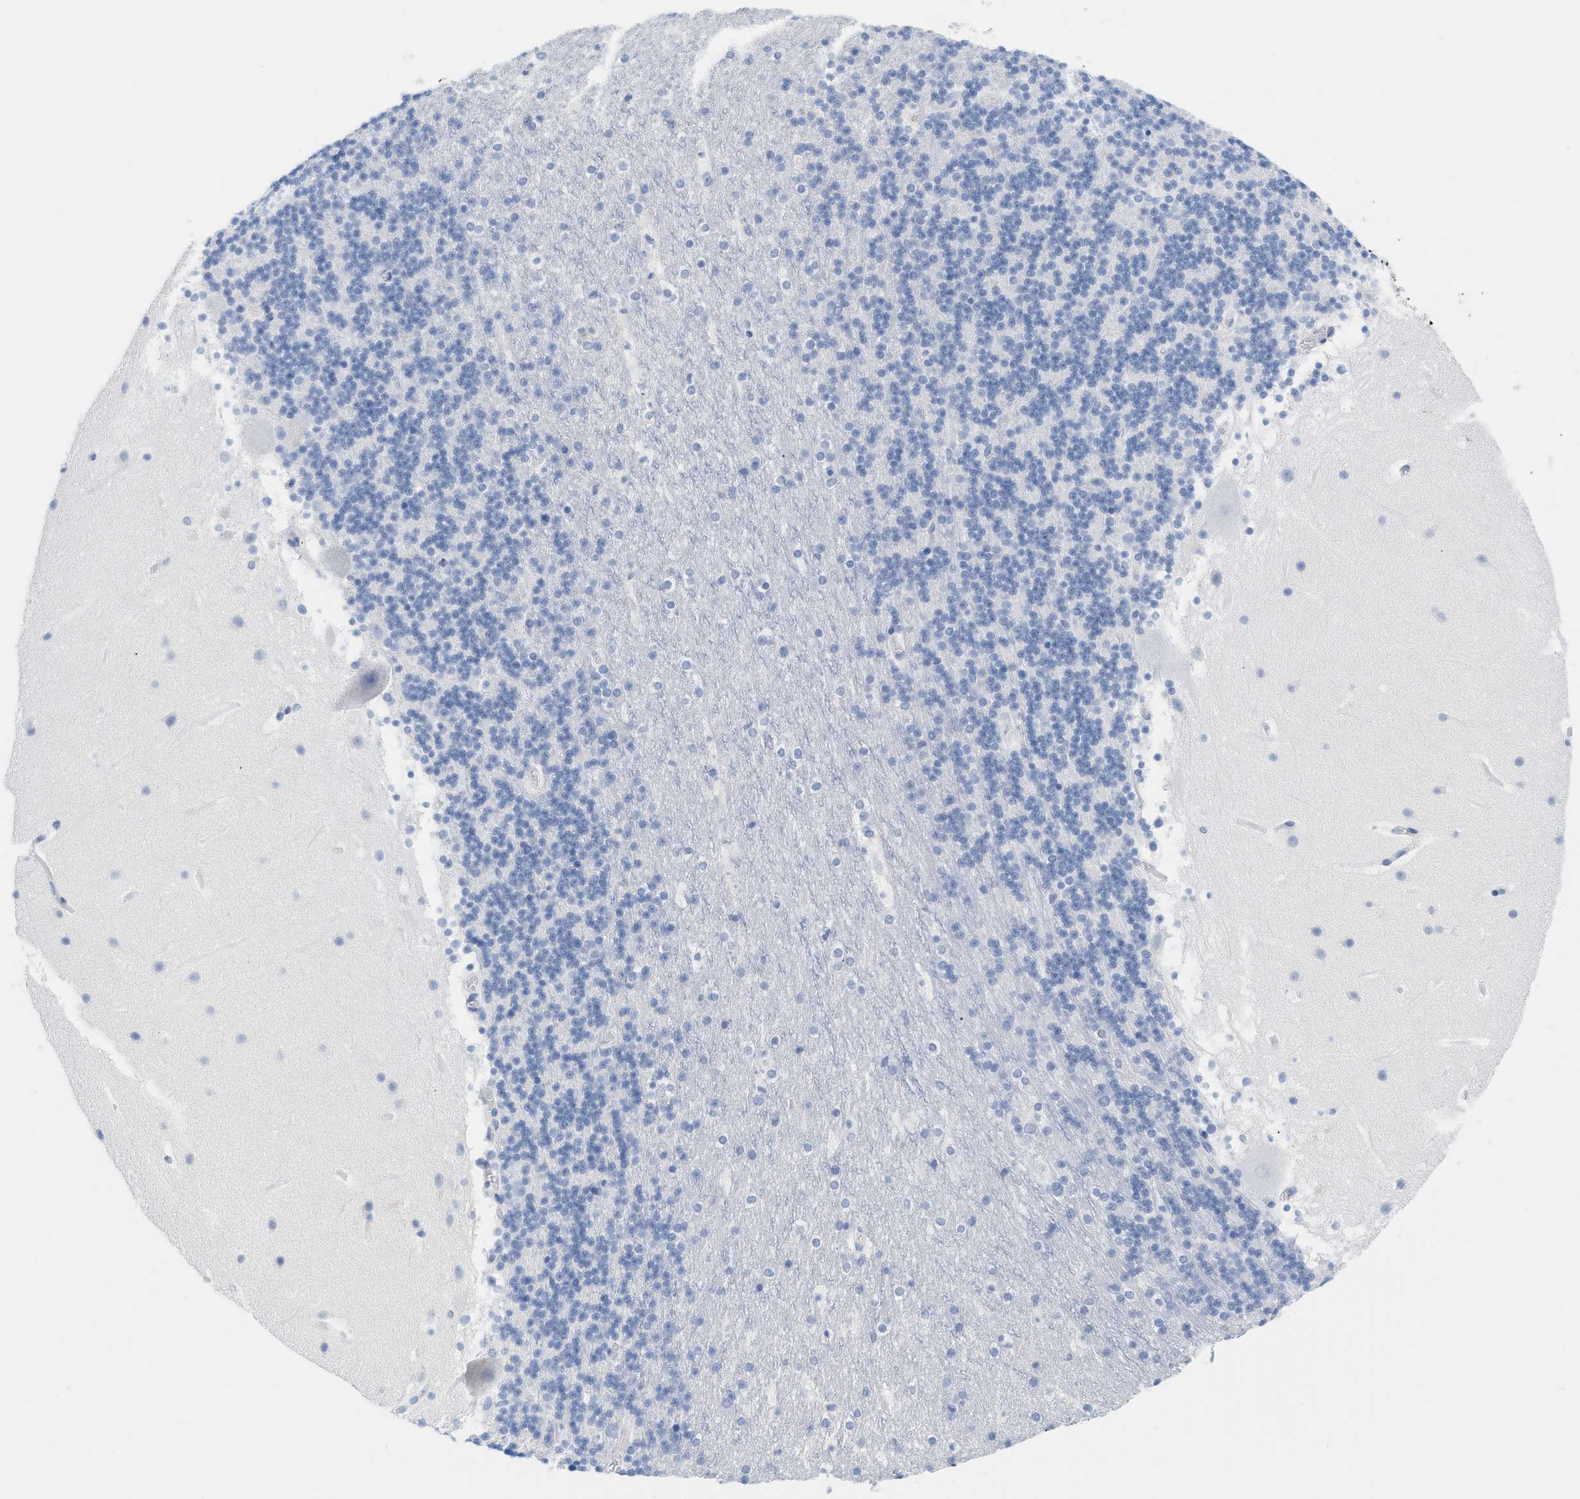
{"staining": {"intensity": "negative", "quantity": "none", "location": "none"}, "tissue": "cerebellum", "cell_type": "Cells in granular layer", "image_type": "normal", "snomed": [{"axis": "morphology", "description": "Normal tissue, NOS"}, {"axis": "topography", "description": "Cerebellum"}], "caption": "Immunohistochemistry (IHC) photomicrograph of unremarkable cerebellum: human cerebellum stained with DAB shows no significant protein expression in cells in granular layer. (Brightfield microscopy of DAB IHC at high magnification).", "gene": "PAPPA", "patient": {"sex": "male", "age": 45}}